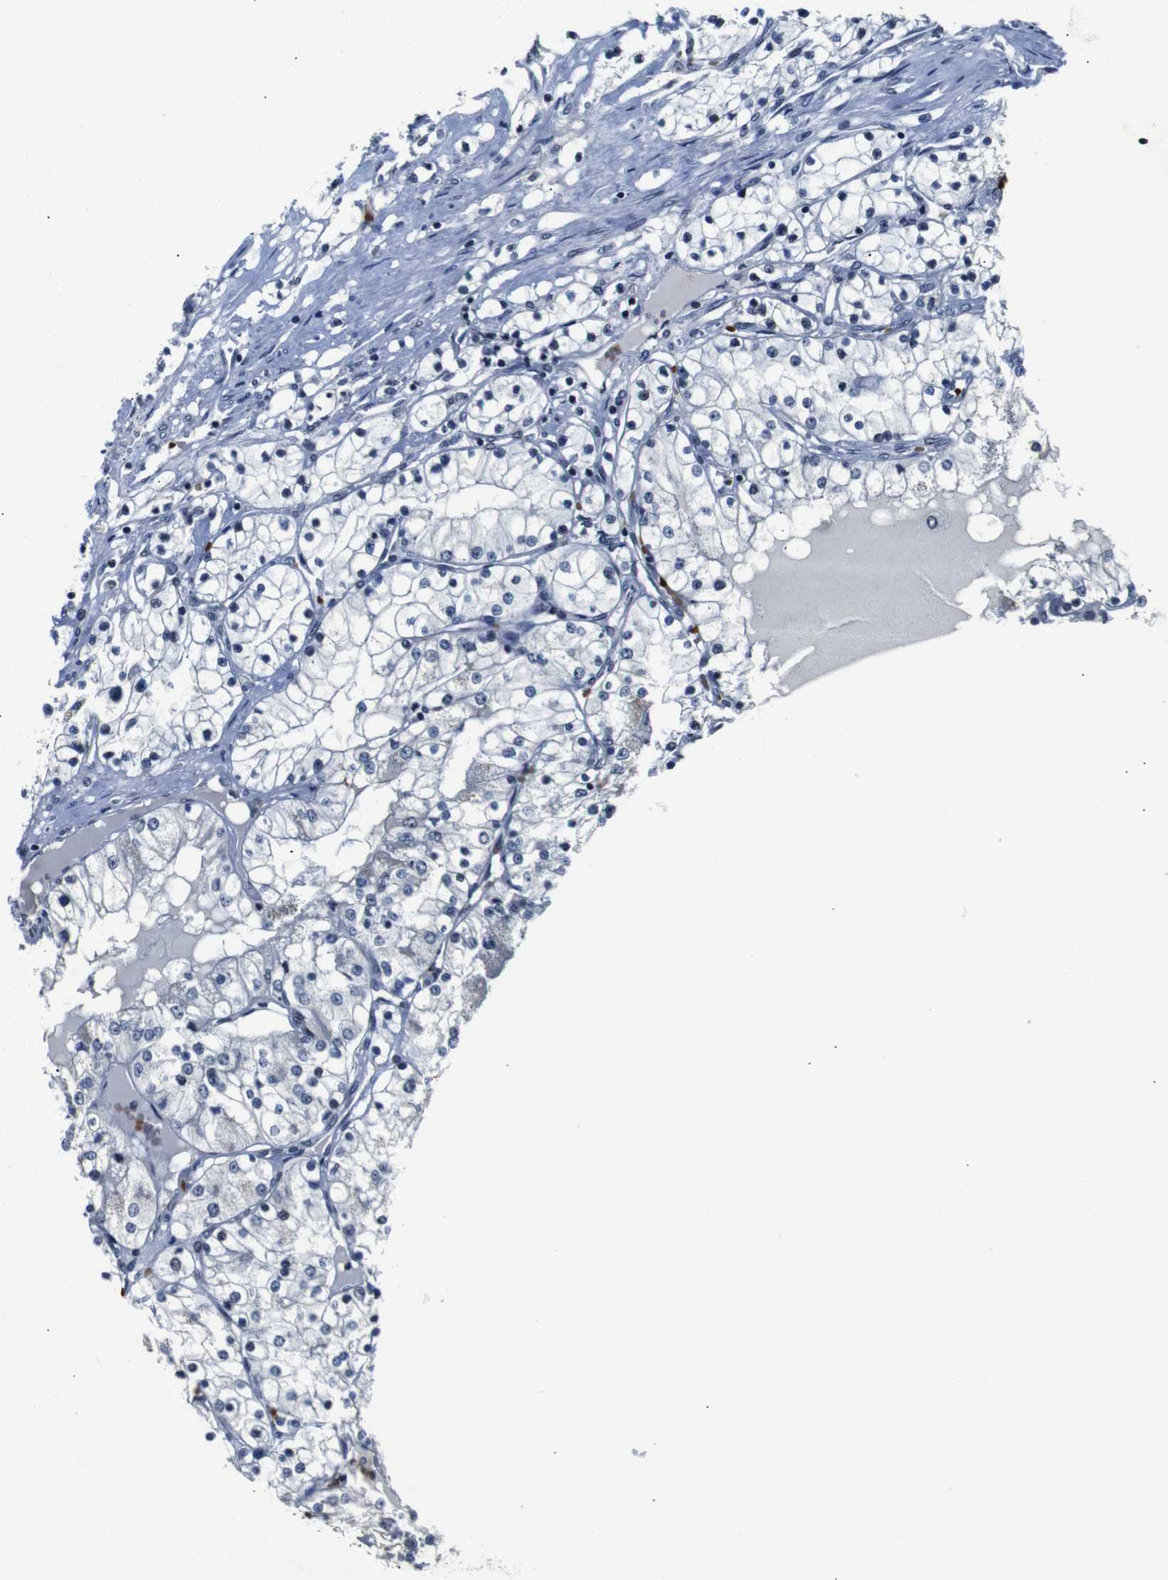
{"staining": {"intensity": "negative", "quantity": "none", "location": "none"}, "tissue": "renal cancer", "cell_type": "Tumor cells", "image_type": "cancer", "snomed": [{"axis": "morphology", "description": "Adenocarcinoma, NOS"}, {"axis": "topography", "description": "Kidney"}], "caption": "High power microscopy micrograph of an IHC image of renal cancer (adenocarcinoma), revealing no significant staining in tumor cells. (DAB immunohistochemistry, high magnification).", "gene": "ILDR2", "patient": {"sex": "male", "age": 68}}